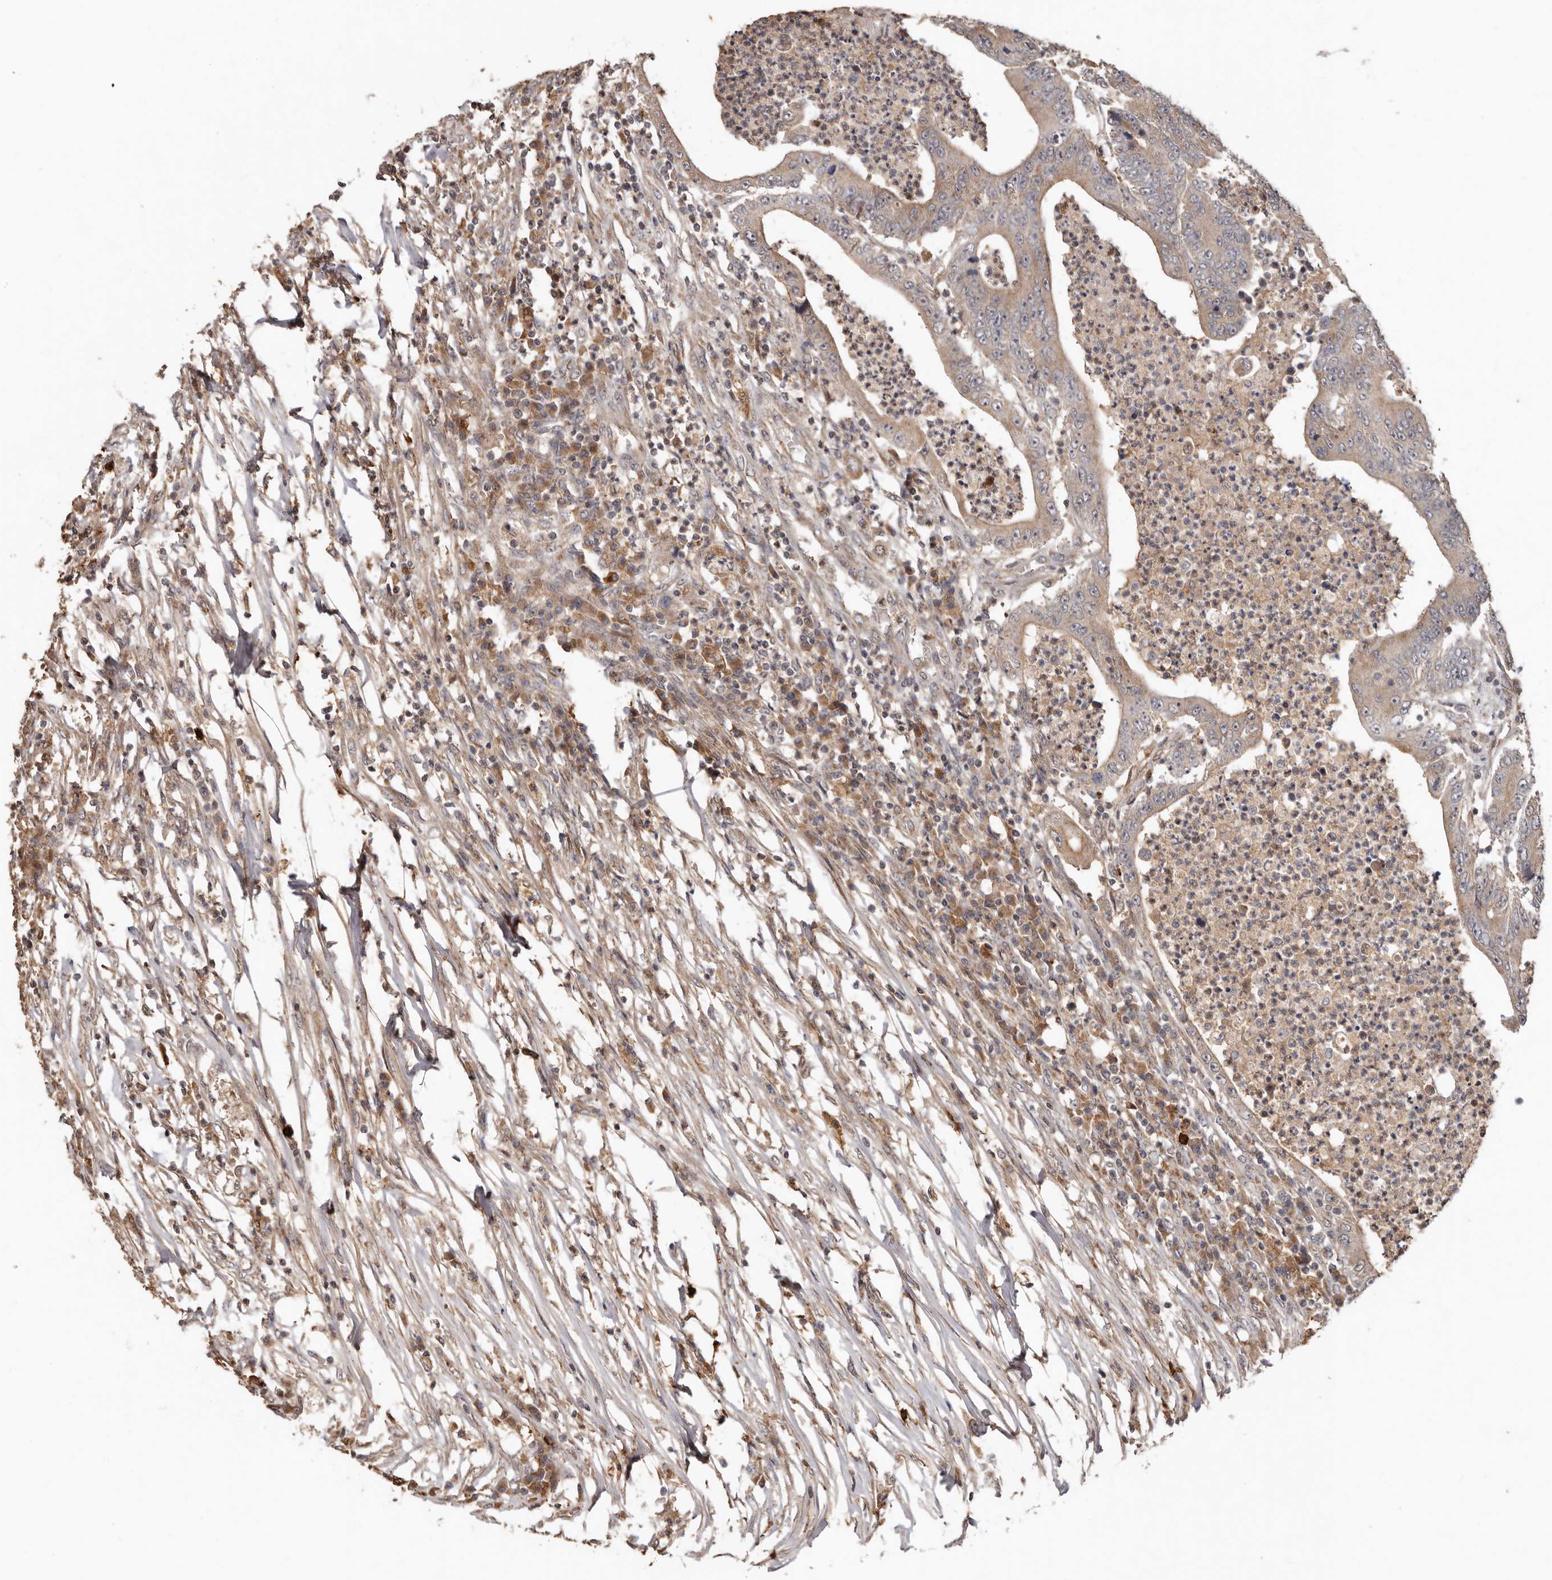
{"staining": {"intensity": "weak", "quantity": ">75%", "location": "cytoplasmic/membranous"}, "tissue": "colorectal cancer", "cell_type": "Tumor cells", "image_type": "cancer", "snomed": [{"axis": "morphology", "description": "Adenocarcinoma, NOS"}, {"axis": "topography", "description": "Colon"}], "caption": "A photomicrograph showing weak cytoplasmic/membranous staining in approximately >75% of tumor cells in adenocarcinoma (colorectal), as visualized by brown immunohistochemical staining.", "gene": "RSPO2", "patient": {"sex": "male", "age": 83}}